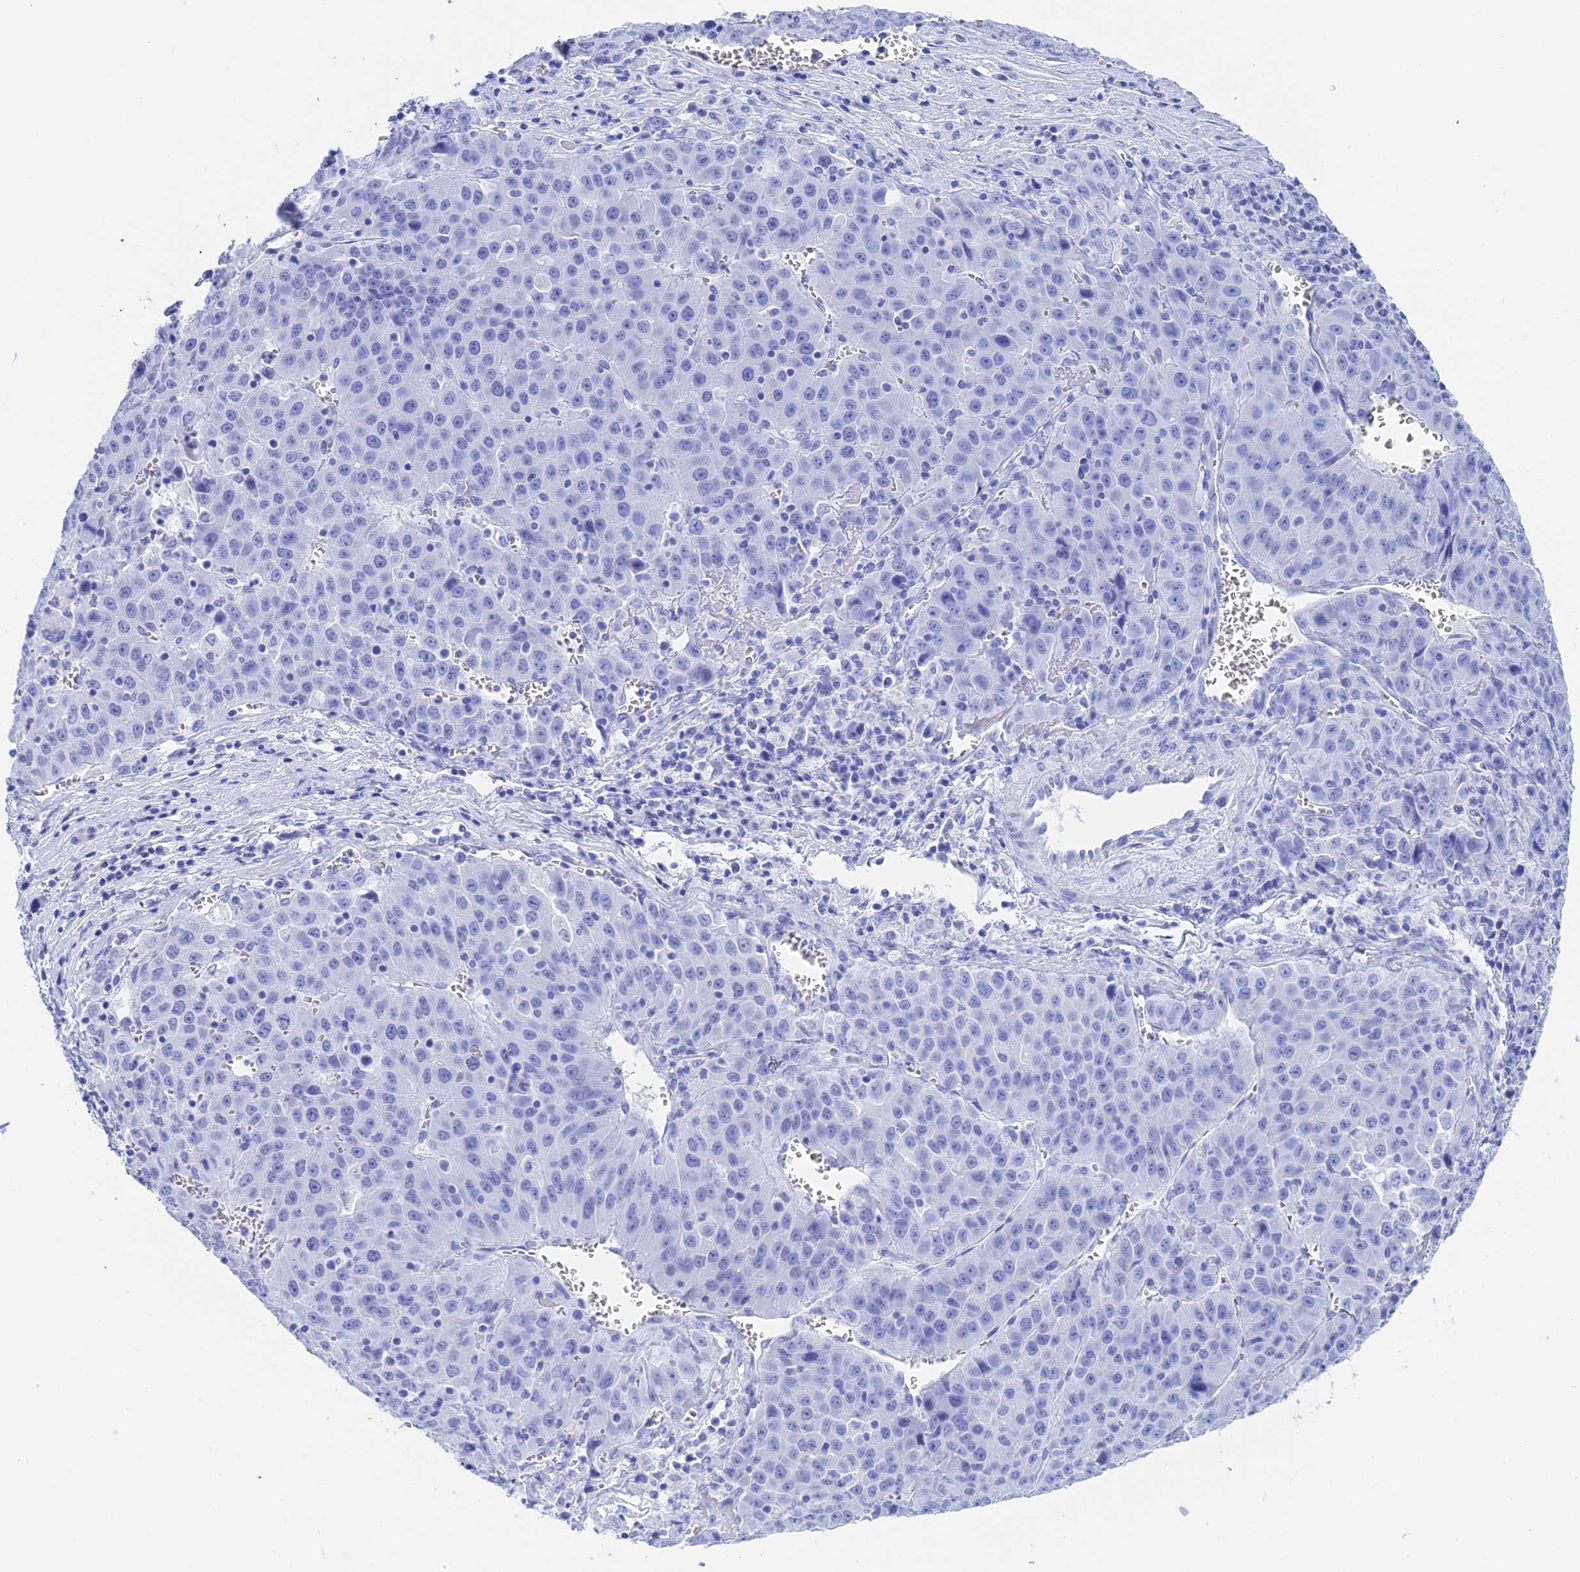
{"staining": {"intensity": "negative", "quantity": "none", "location": "none"}, "tissue": "liver cancer", "cell_type": "Tumor cells", "image_type": "cancer", "snomed": [{"axis": "morphology", "description": "Carcinoma, Hepatocellular, NOS"}, {"axis": "topography", "description": "Liver"}], "caption": "Immunohistochemistry (IHC) image of neoplastic tissue: human liver hepatocellular carcinoma stained with DAB displays no significant protein staining in tumor cells. (IHC, brightfield microscopy, high magnification).", "gene": "TEX101", "patient": {"sex": "female", "age": 53}}